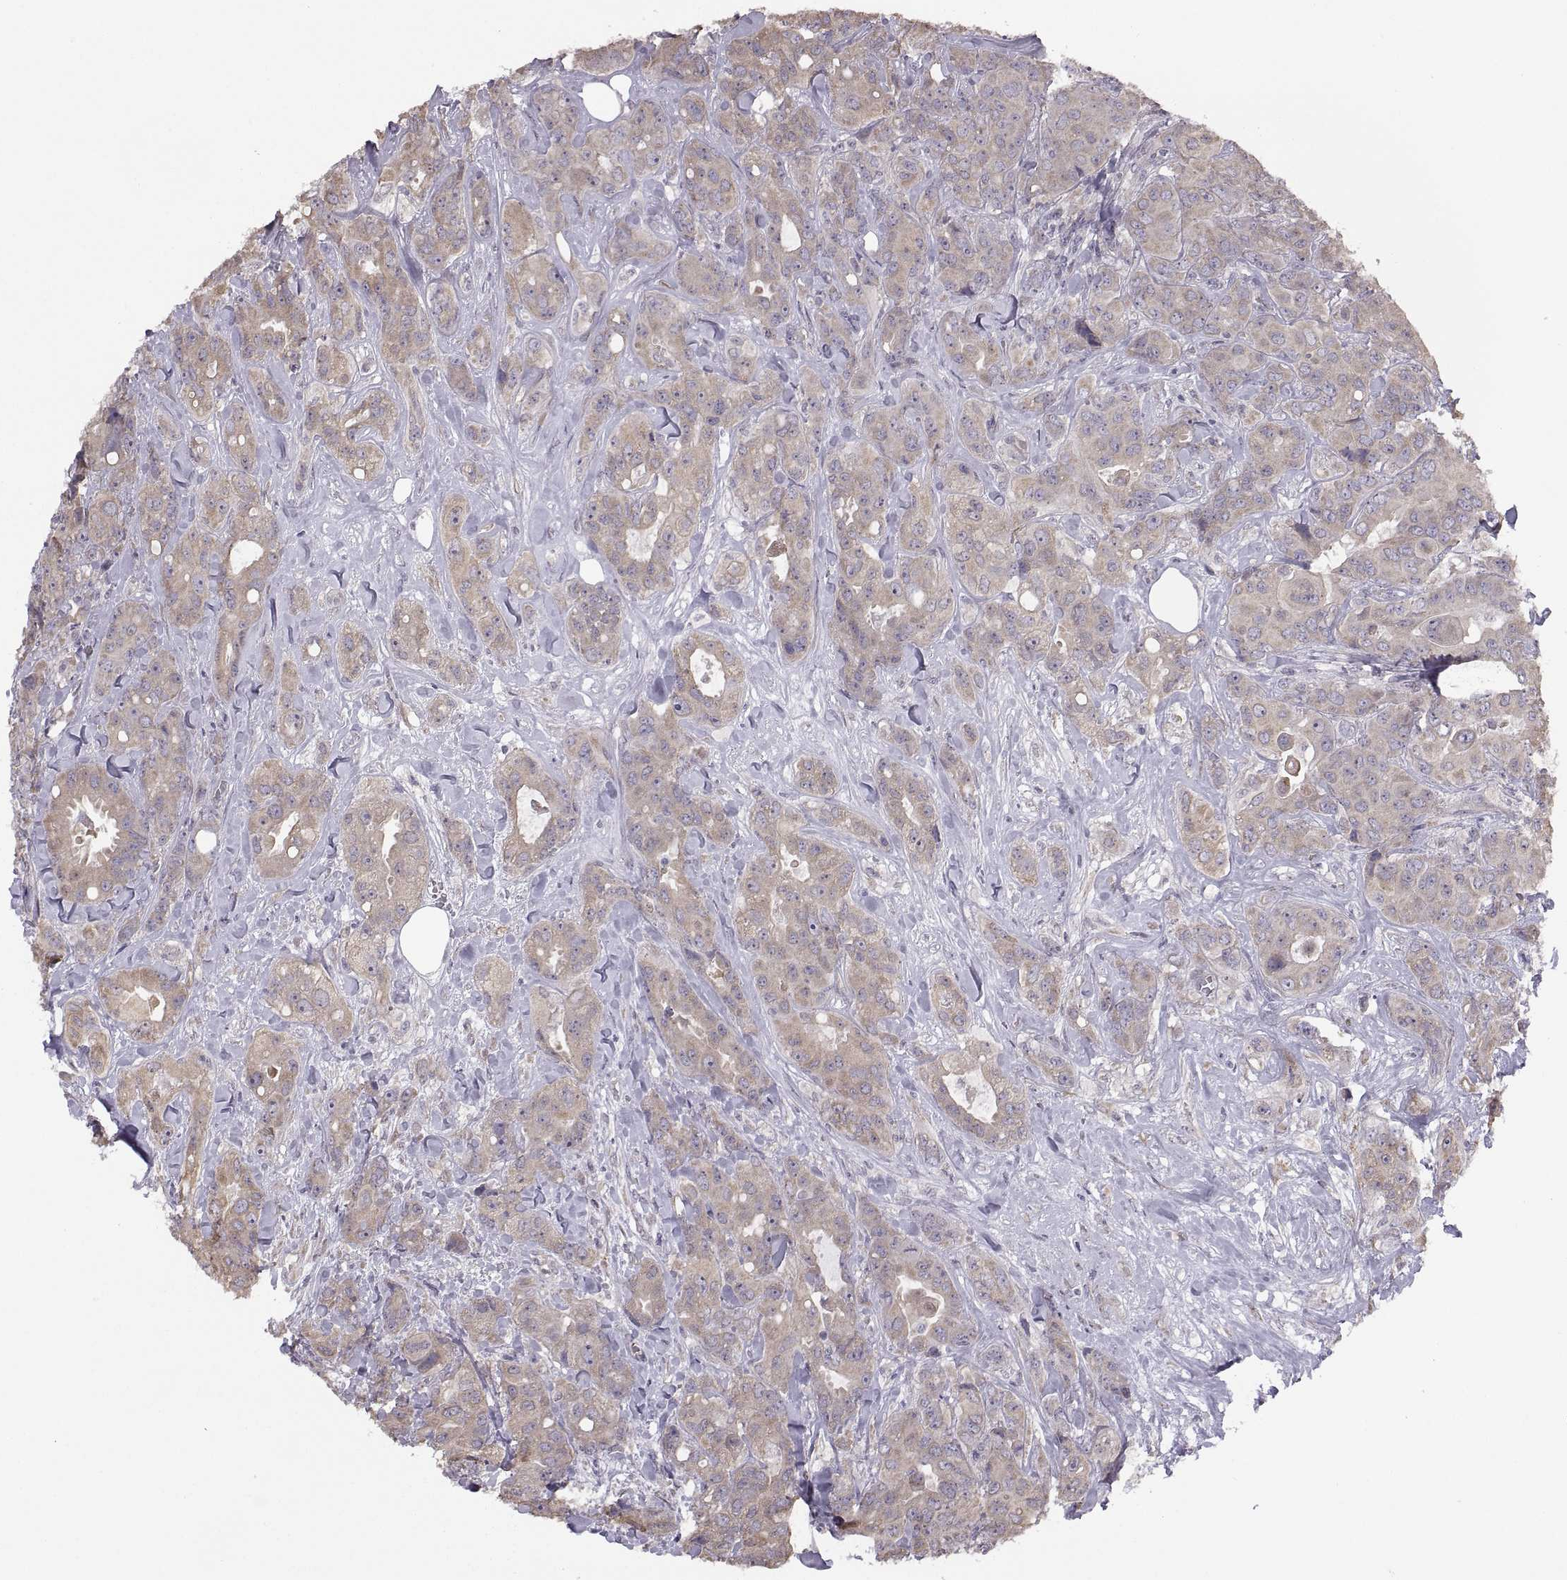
{"staining": {"intensity": "weak", "quantity": ">75%", "location": "cytoplasmic/membranous"}, "tissue": "breast cancer", "cell_type": "Tumor cells", "image_type": "cancer", "snomed": [{"axis": "morphology", "description": "Duct carcinoma"}, {"axis": "topography", "description": "Breast"}], "caption": "Tumor cells reveal low levels of weak cytoplasmic/membranous positivity in approximately >75% of cells in breast cancer. The staining was performed using DAB to visualize the protein expression in brown, while the nuclei were stained in blue with hematoxylin (Magnification: 20x).", "gene": "ACSBG2", "patient": {"sex": "female", "age": 43}}